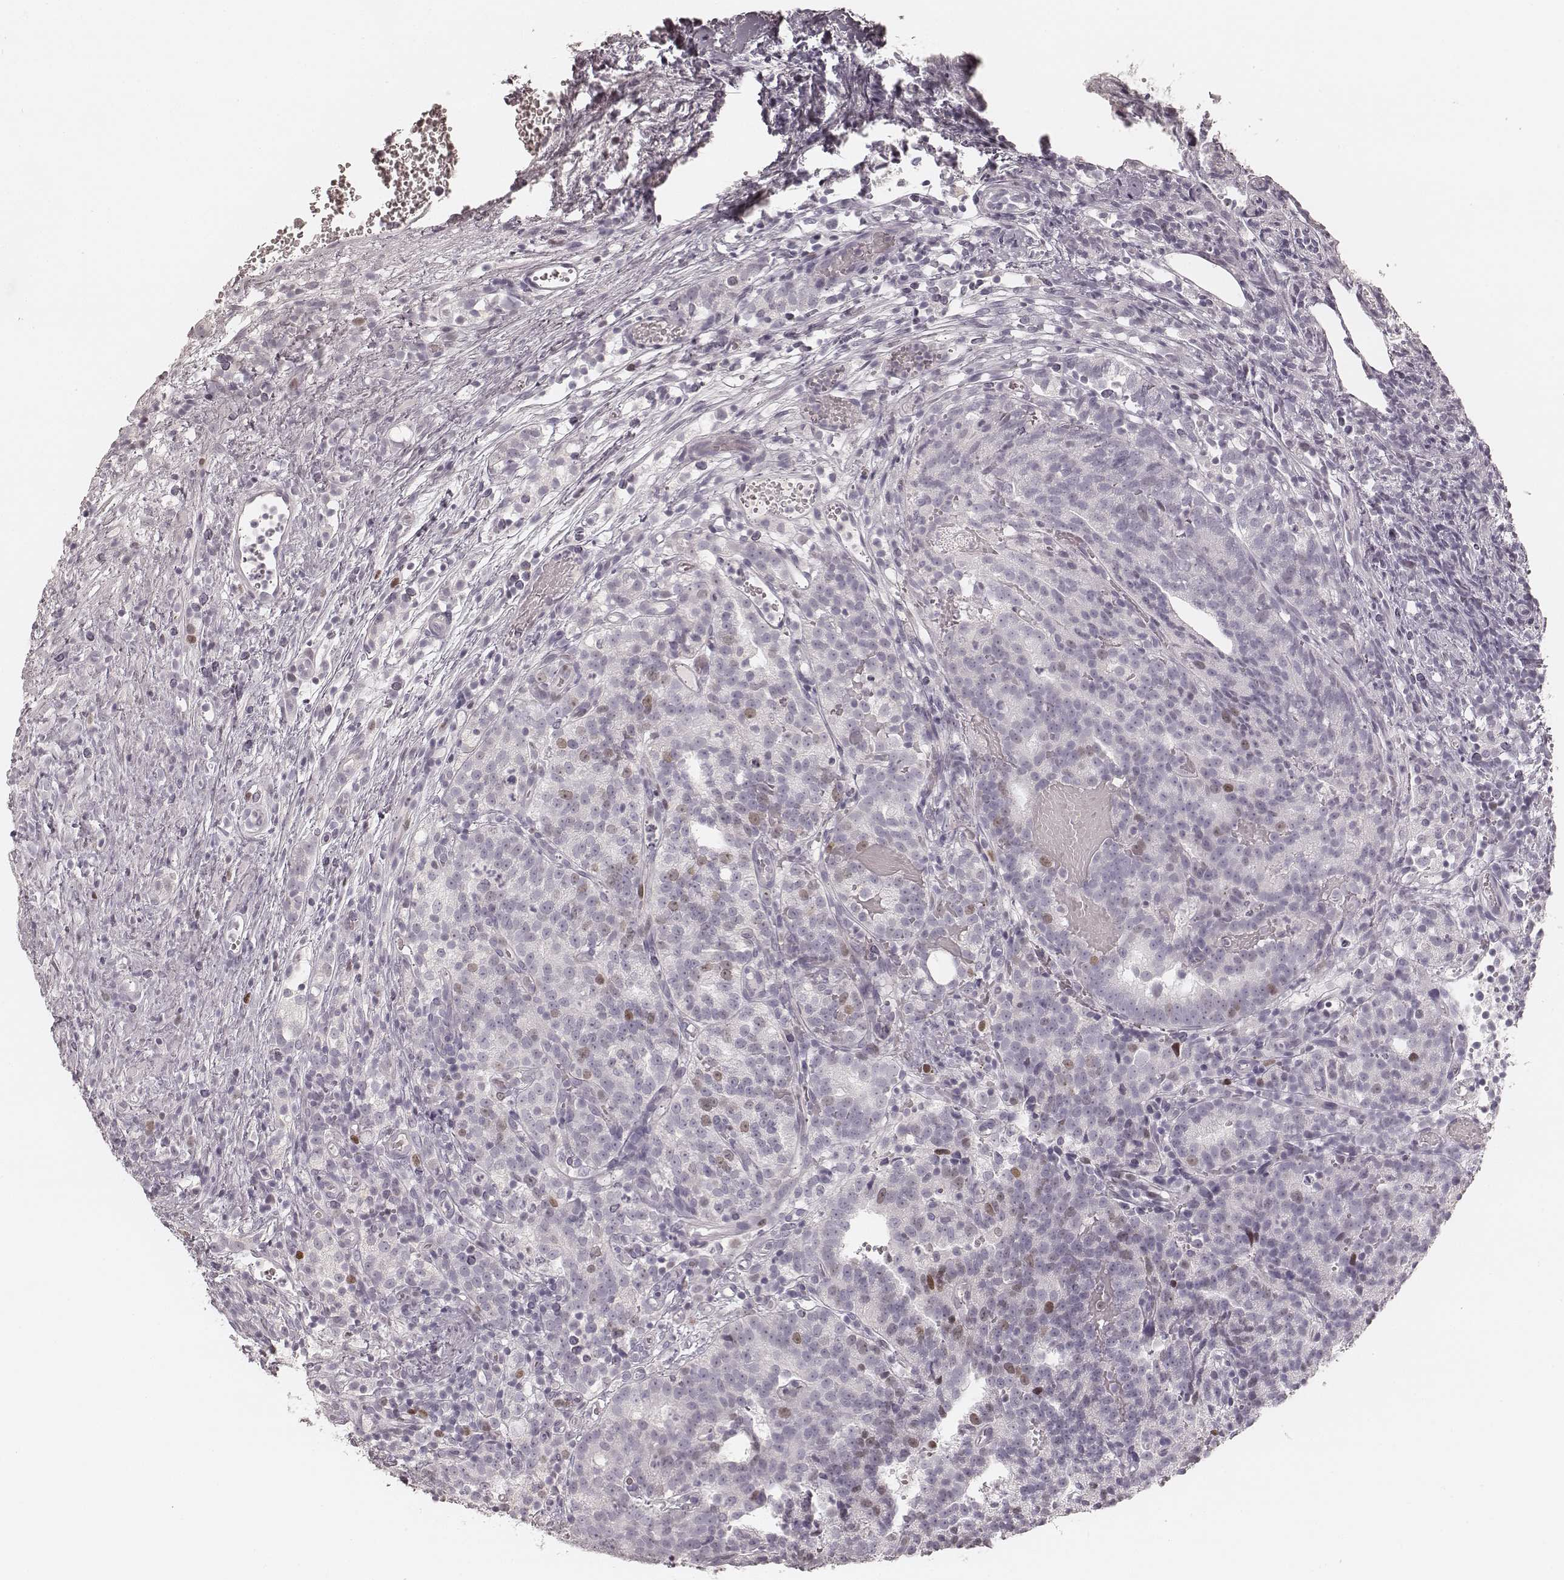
{"staining": {"intensity": "weak", "quantity": "<25%", "location": "nuclear"}, "tissue": "prostate cancer", "cell_type": "Tumor cells", "image_type": "cancer", "snomed": [{"axis": "morphology", "description": "Adenocarcinoma, High grade"}, {"axis": "topography", "description": "Prostate"}], "caption": "Tumor cells are negative for protein expression in human high-grade adenocarcinoma (prostate). (Stains: DAB immunohistochemistry with hematoxylin counter stain, Microscopy: brightfield microscopy at high magnification).", "gene": "TEX37", "patient": {"sex": "male", "age": 53}}